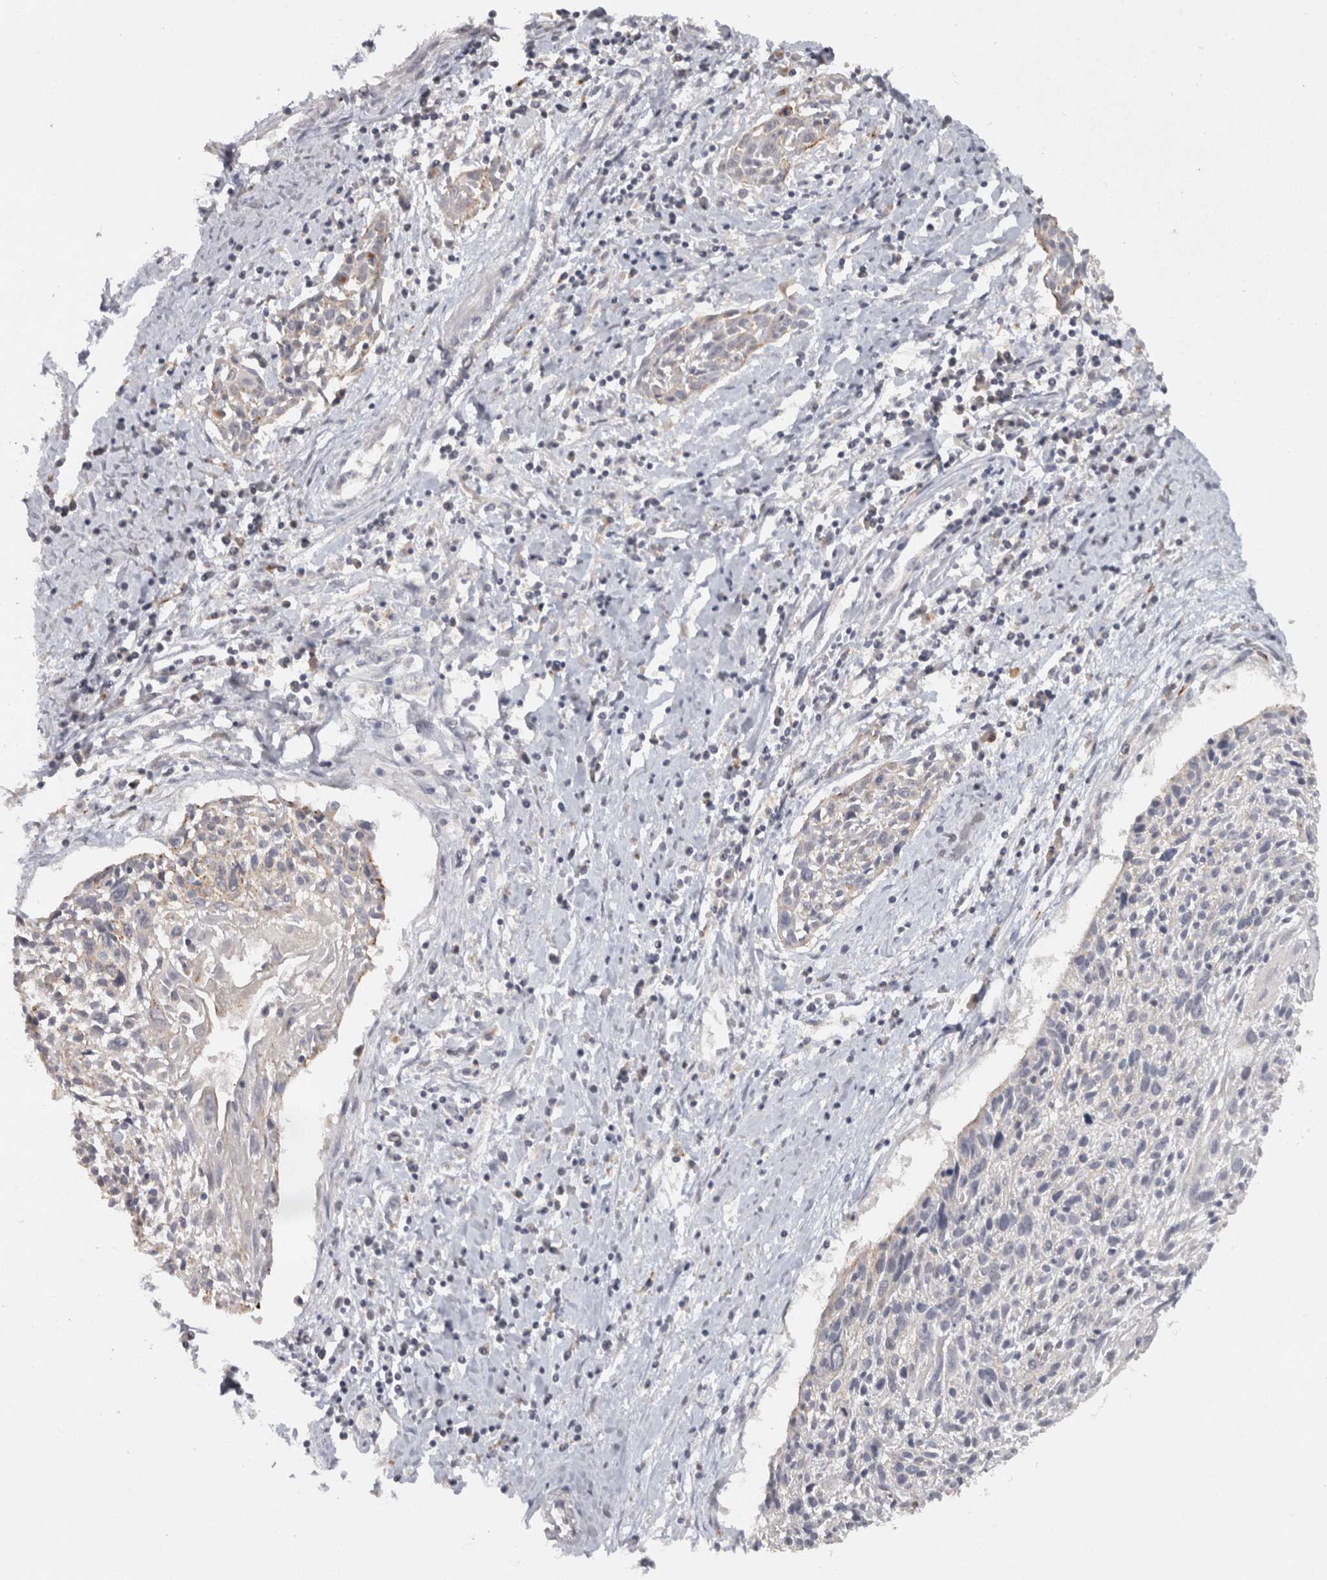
{"staining": {"intensity": "negative", "quantity": "none", "location": "none"}, "tissue": "cervical cancer", "cell_type": "Tumor cells", "image_type": "cancer", "snomed": [{"axis": "morphology", "description": "Squamous cell carcinoma, NOS"}, {"axis": "topography", "description": "Cervix"}], "caption": "An immunohistochemistry (IHC) photomicrograph of squamous cell carcinoma (cervical) is shown. There is no staining in tumor cells of squamous cell carcinoma (cervical).", "gene": "ACAT2", "patient": {"sex": "female", "age": 51}}